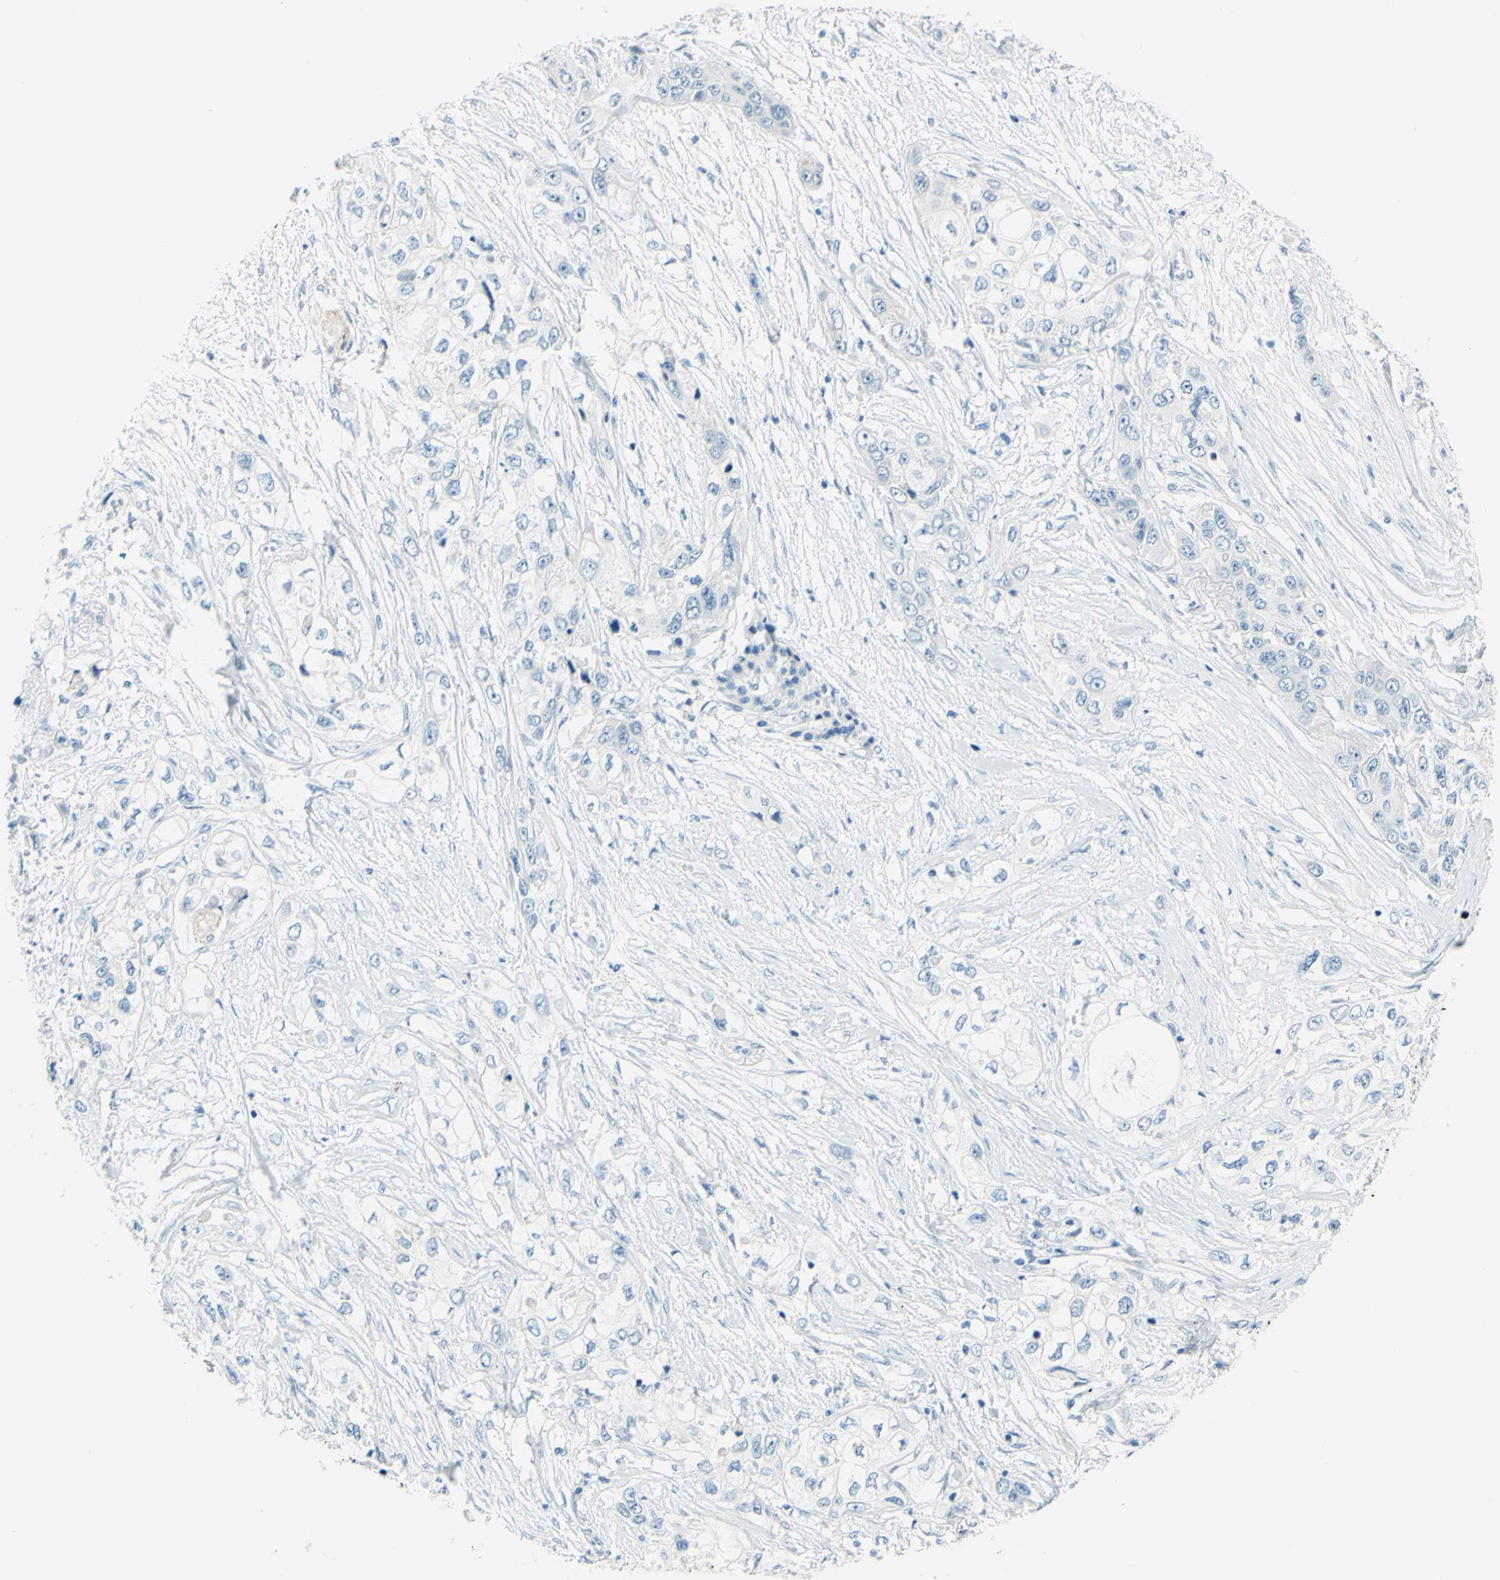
{"staining": {"intensity": "negative", "quantity": "none", "location": "none"}, "tissue": "pancreatic cancer", "cell_type": "Tumor cells", "image_type": "cancer", "snomed": [{"axis": "morphology", "description": "Adenocarcinoma, NOS"}, {"axis": "topography", "description": "Pancreas"}], "caption": "Human pancreatic cancer (adenocarcinoma) stained for a protein using immunohistochemistry exhibits no staining in tumor cells.", "gene": "SLC1A2", "patient": {"sex": "female", "age": 70}}